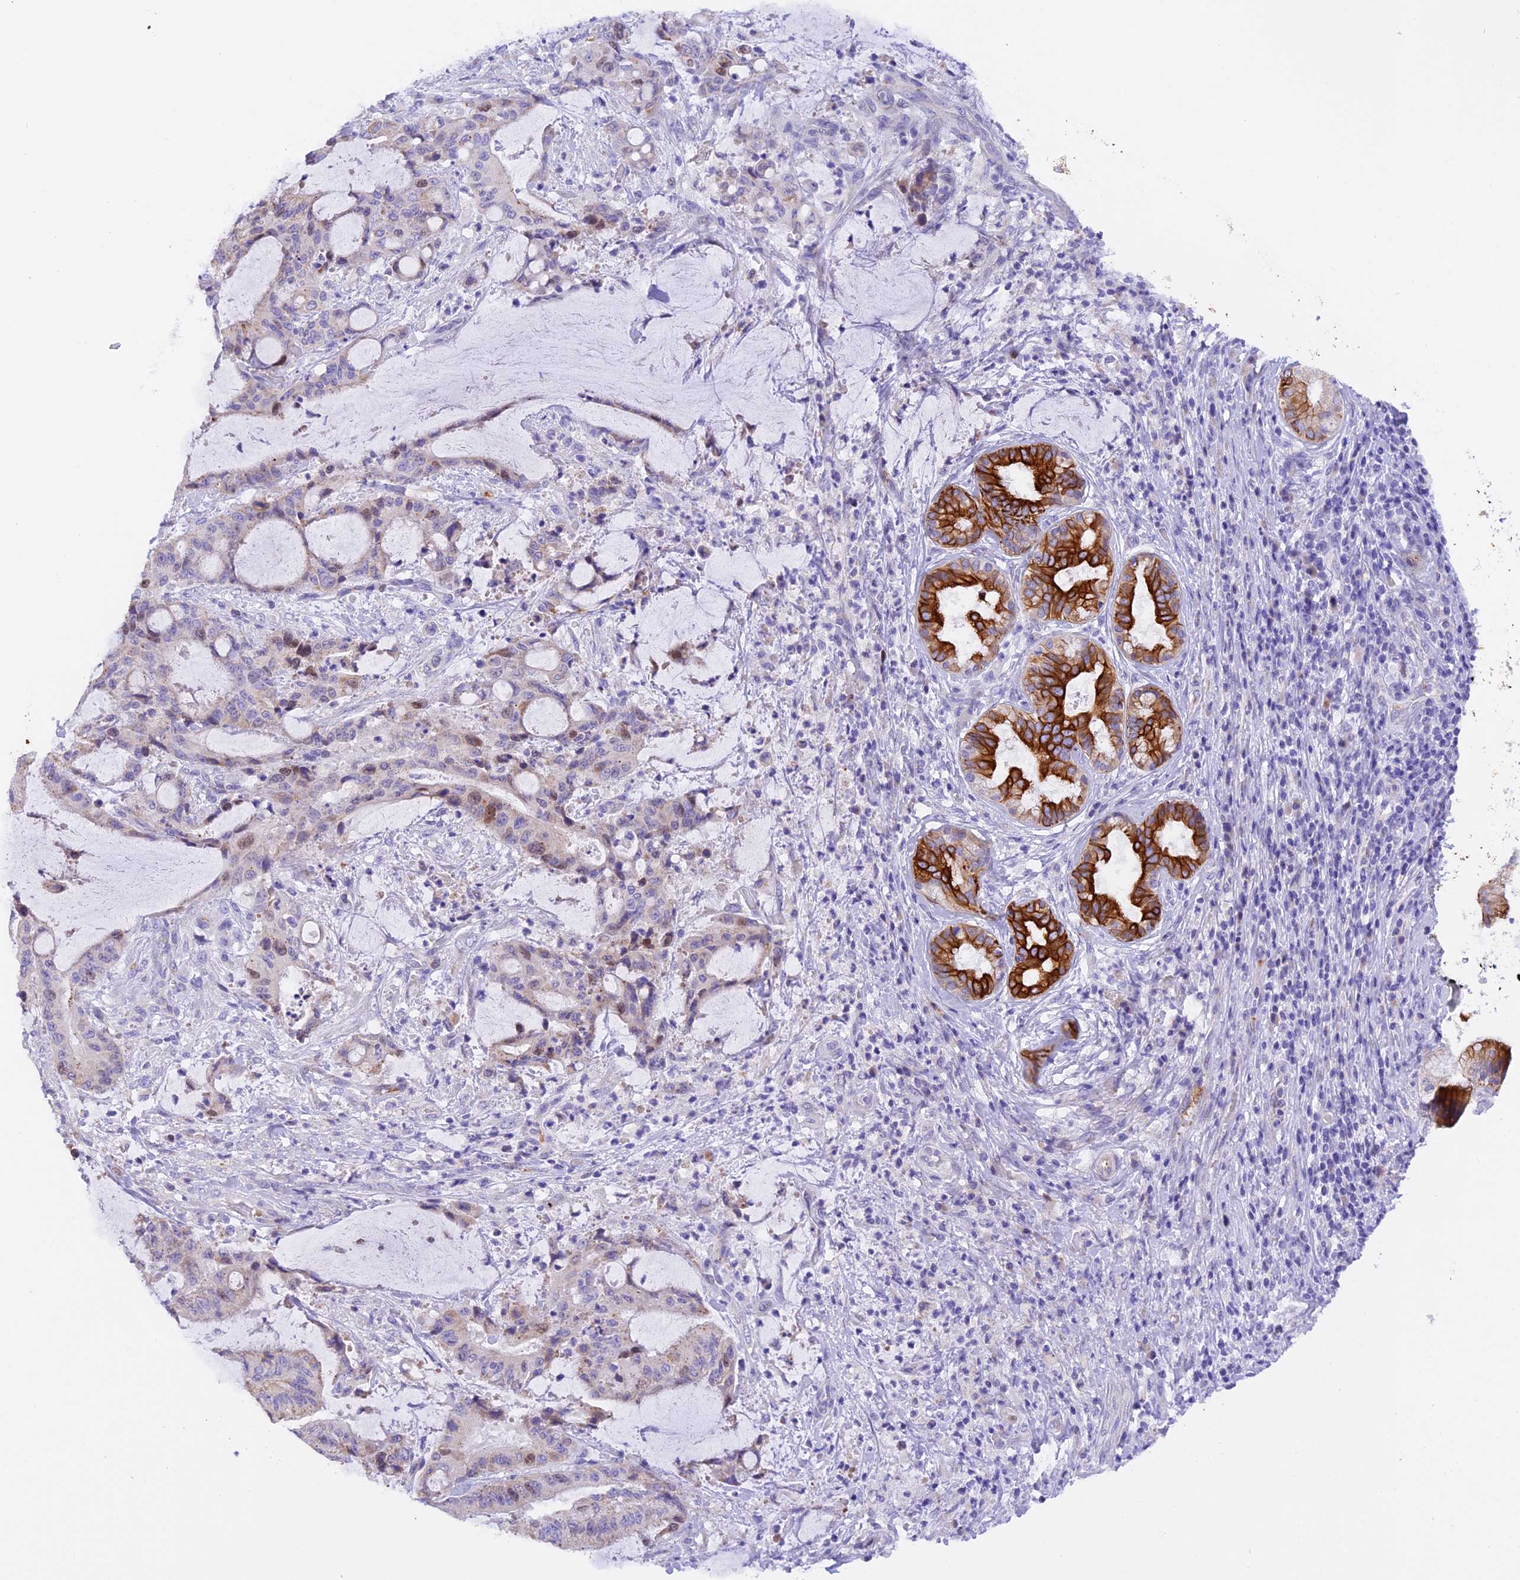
{"staining": {"intensity": "negative", "quantity": "none", "location": "none"}, "tissue": "liver cancer", "cell_type": "Tumor cells", "image_type": "cancer", "snomed": [{"axis": "morphology", "description": "Normal tissue, NOS"}, {"axis": "morphology", "description": "Cholangiocarcinoma"}, {"axis": "topography", "description": "Liver"}, {"axis": "topography", "description": "Peripheral nerve tissue"}], "caption": "This is an immunohistochemistry (IHC) micrograph of human liver cancer (cholangiocarcinoma). There is no staining in tumor cells.", "gene": "PKIA", "patient": {"sex": "female", "age": 73}}